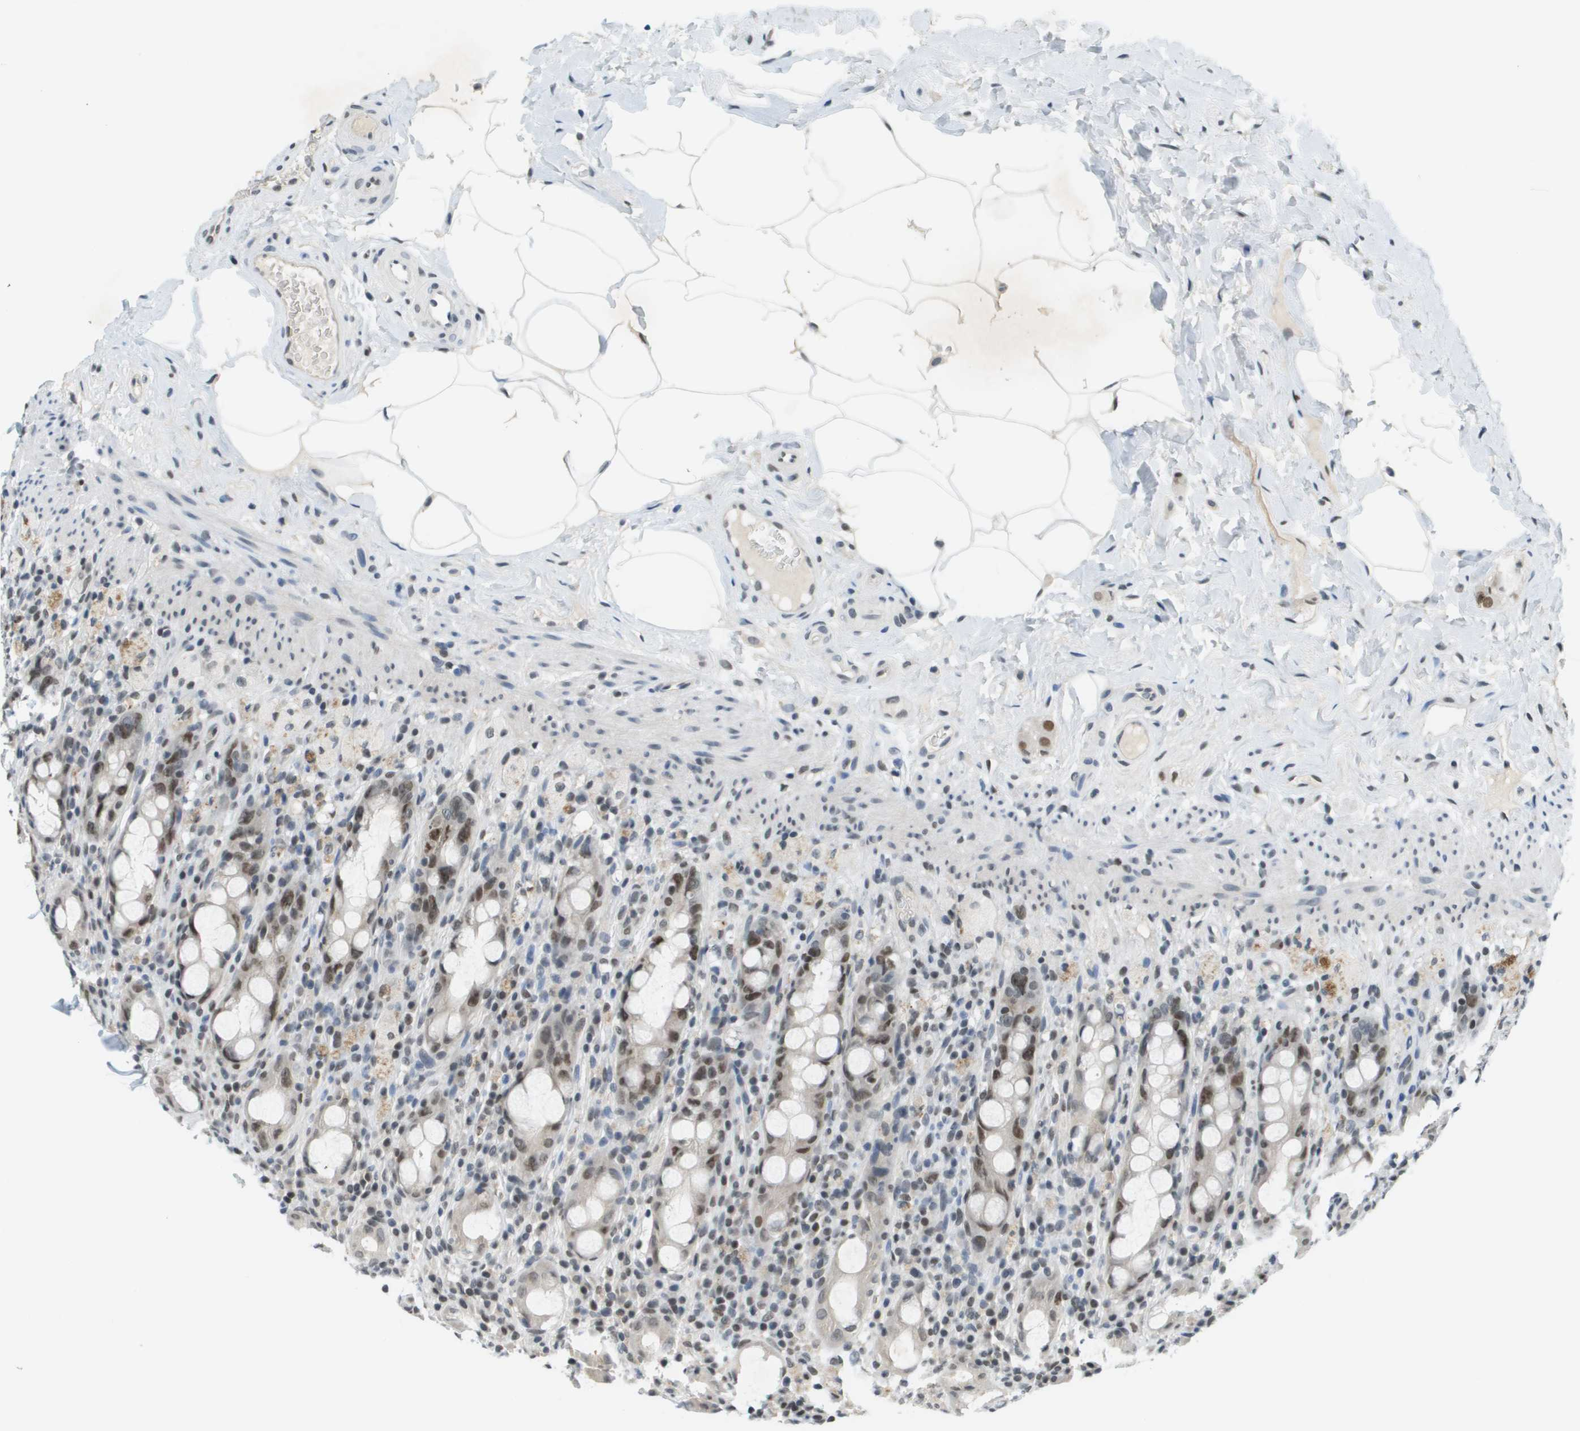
{"staining": {"intensity": "moderate", "quantity": "25%-75%", "location": "nuclear"}, "tissue": "rectum", "cell_type": "Glandular cells", "image_type": "normal", "snomed": [{"axis": "morphology", "description": "Normal tissue, NOS"}, {"axis": "topography", "description": "Rectum"}], "caption": "Human rectum stained with a brown dye reveals moderate nuclear positive expression in approximately 25%-75% of glandular cells.", "gene": "CBX5", "patient": {"sex": "male", "age": 44}}